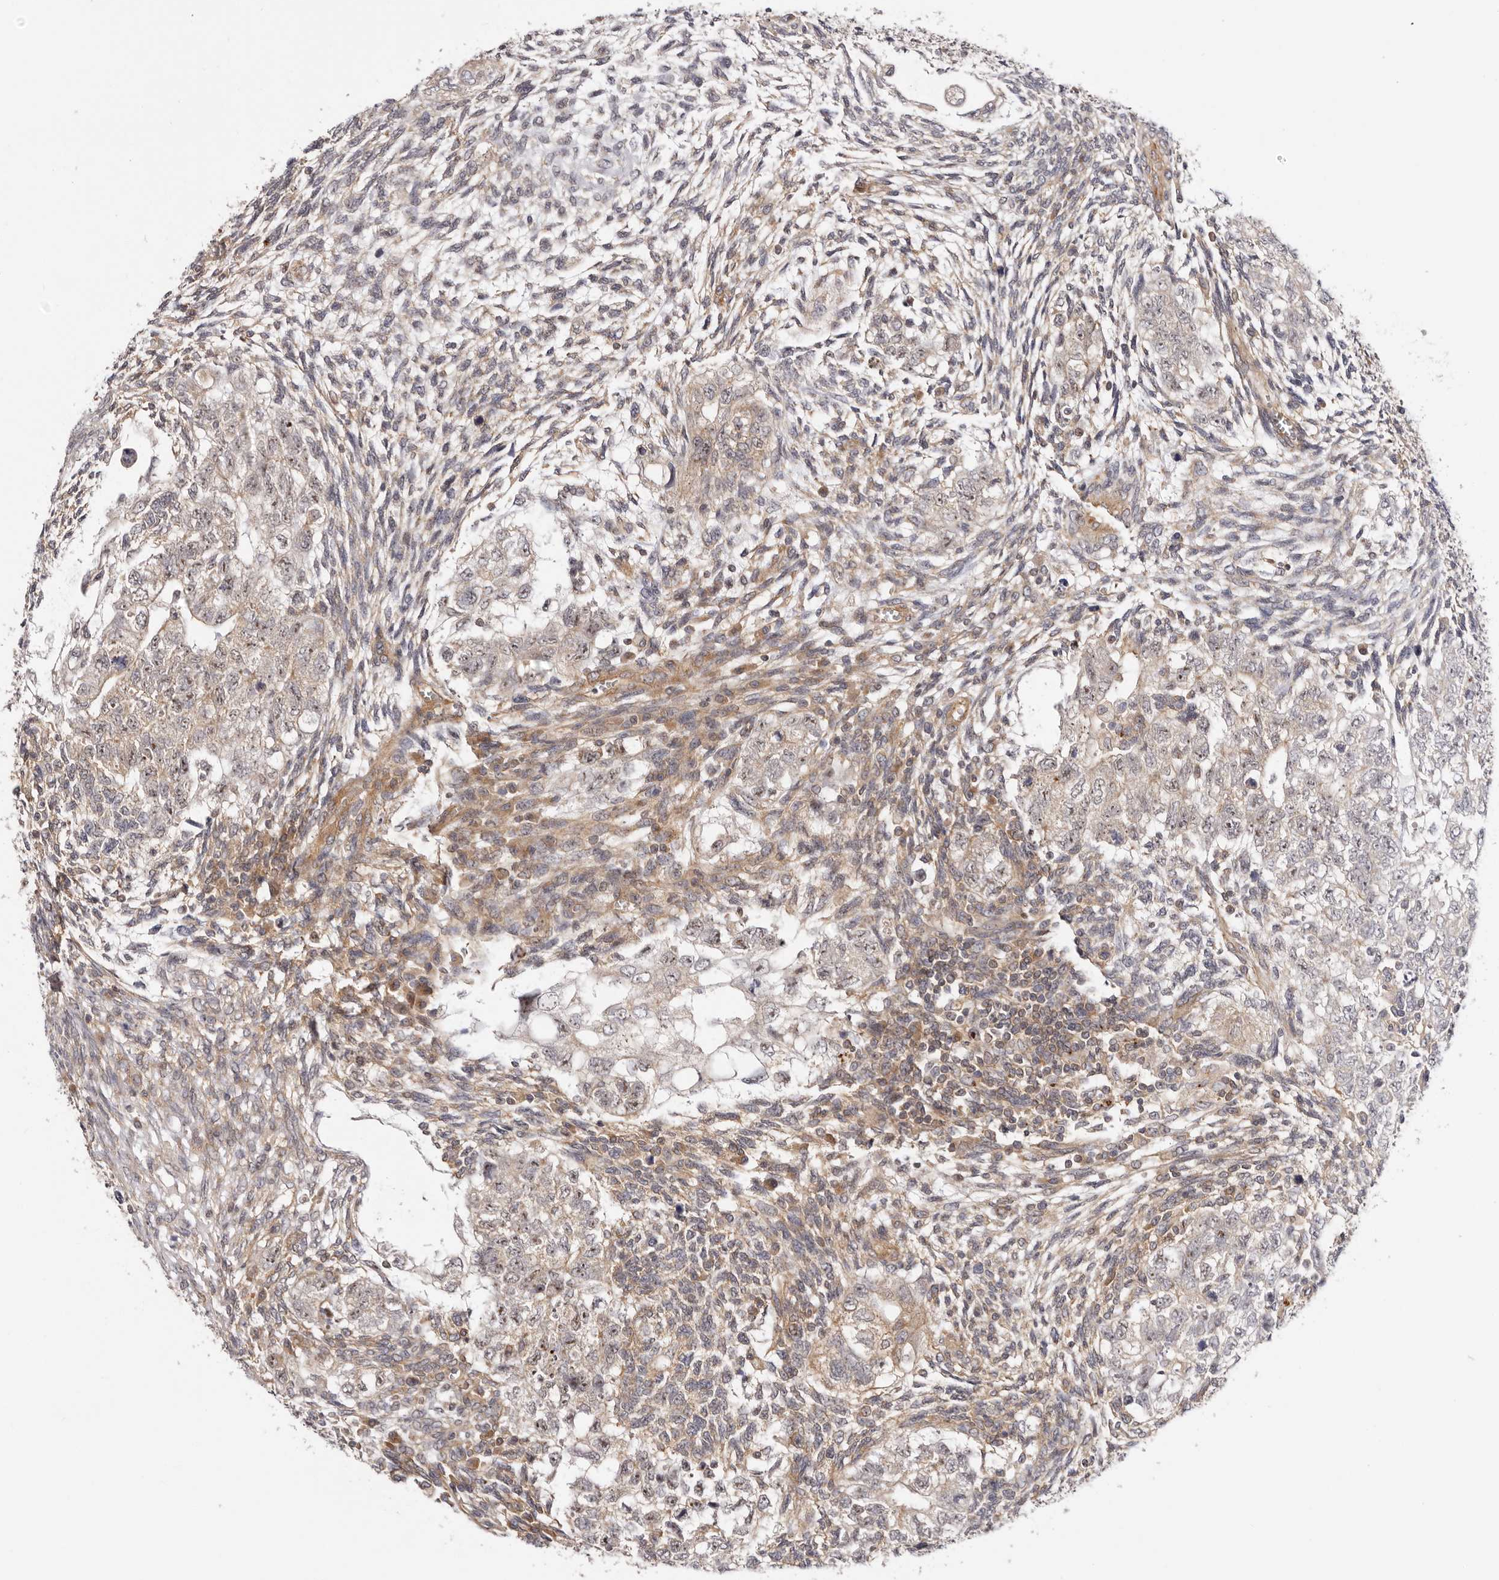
{"staining": {"intensity": "weak", "quantity": ">75%", "location": "cytoplasmic/membranous,nuclear"}, "tissue": "testis cancer", "cell_type": "Tumor cells", "image_type": "cancer", "snomed": [{"axis": "morphology", "description": "Carcinoma, Embryonal, NOS"}, {"axis": "topography", "description": "Testis"}], "caption": "Protein staining of testis embryonal carcinoma tissue demonstrates weak cytoplasmic/membranous and nuclear staining in approximately >75% of tumor cells. (IHC, brightfield microscopy, high magnification).", "gene": "PANK4", "patient": {"sex": "male", "age": 37}}